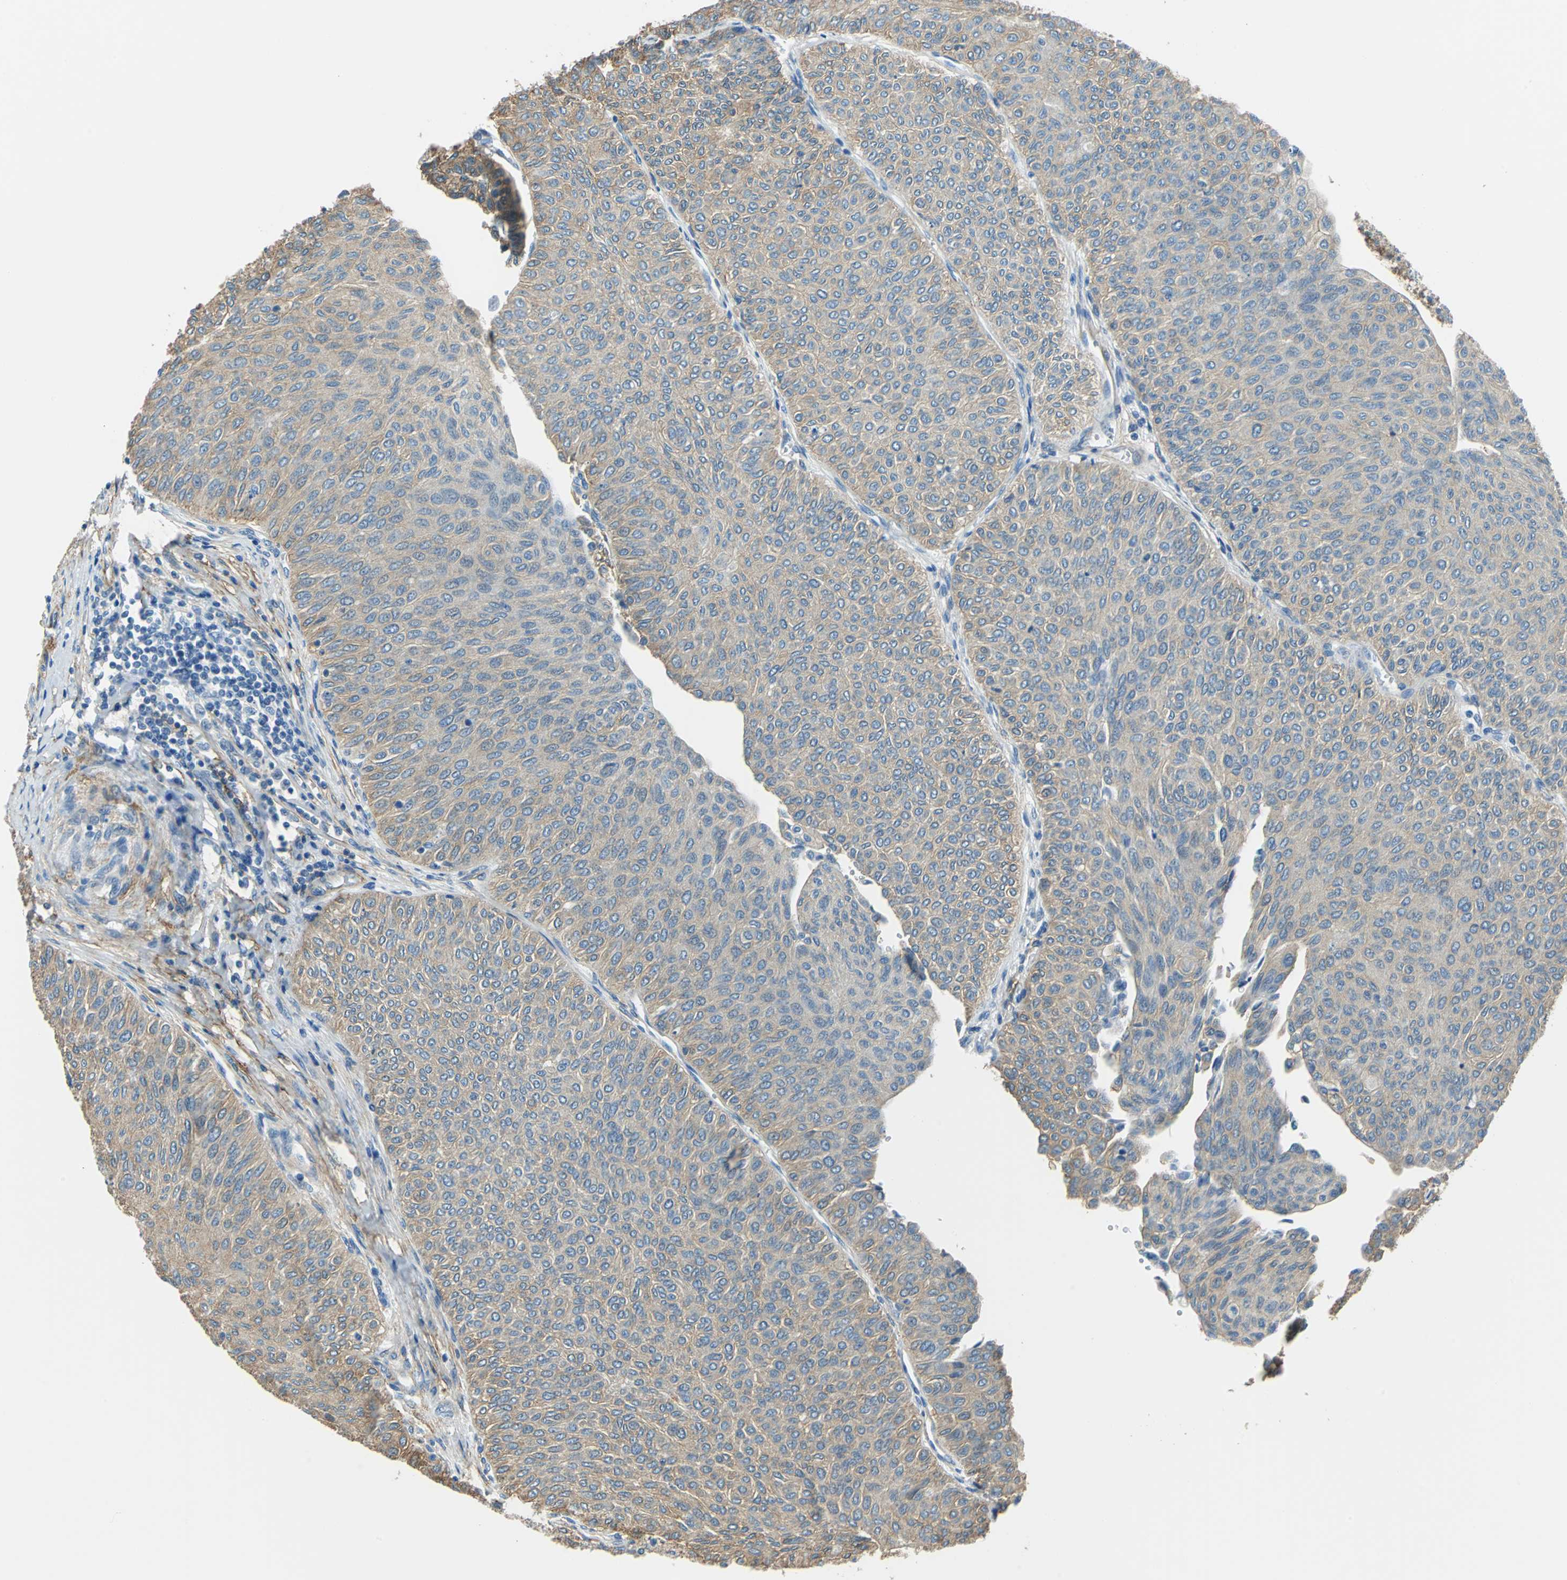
{"staining": {"intensity": "moderate", "quantity": "25%-75%", "location": "cytoplasmic/membranous"}, "tissue": "urothelial cancer", "cell_type": "Tumor cells", "image_type": "cancer", "snomed": [{"axis": "morphology", "description": "Urothelial carcinoma, Low grade"}, {"axis": "topography", "description": "Urinary bladder"}], "caption": "Moderate cytoplasmic/membranous expression is appreciated in approximately 25%-75% of tumor cells in low-grade urothelial carcinoma.", "gene": "AKAP12", "patient": {"sex": "male", "age": 78}}